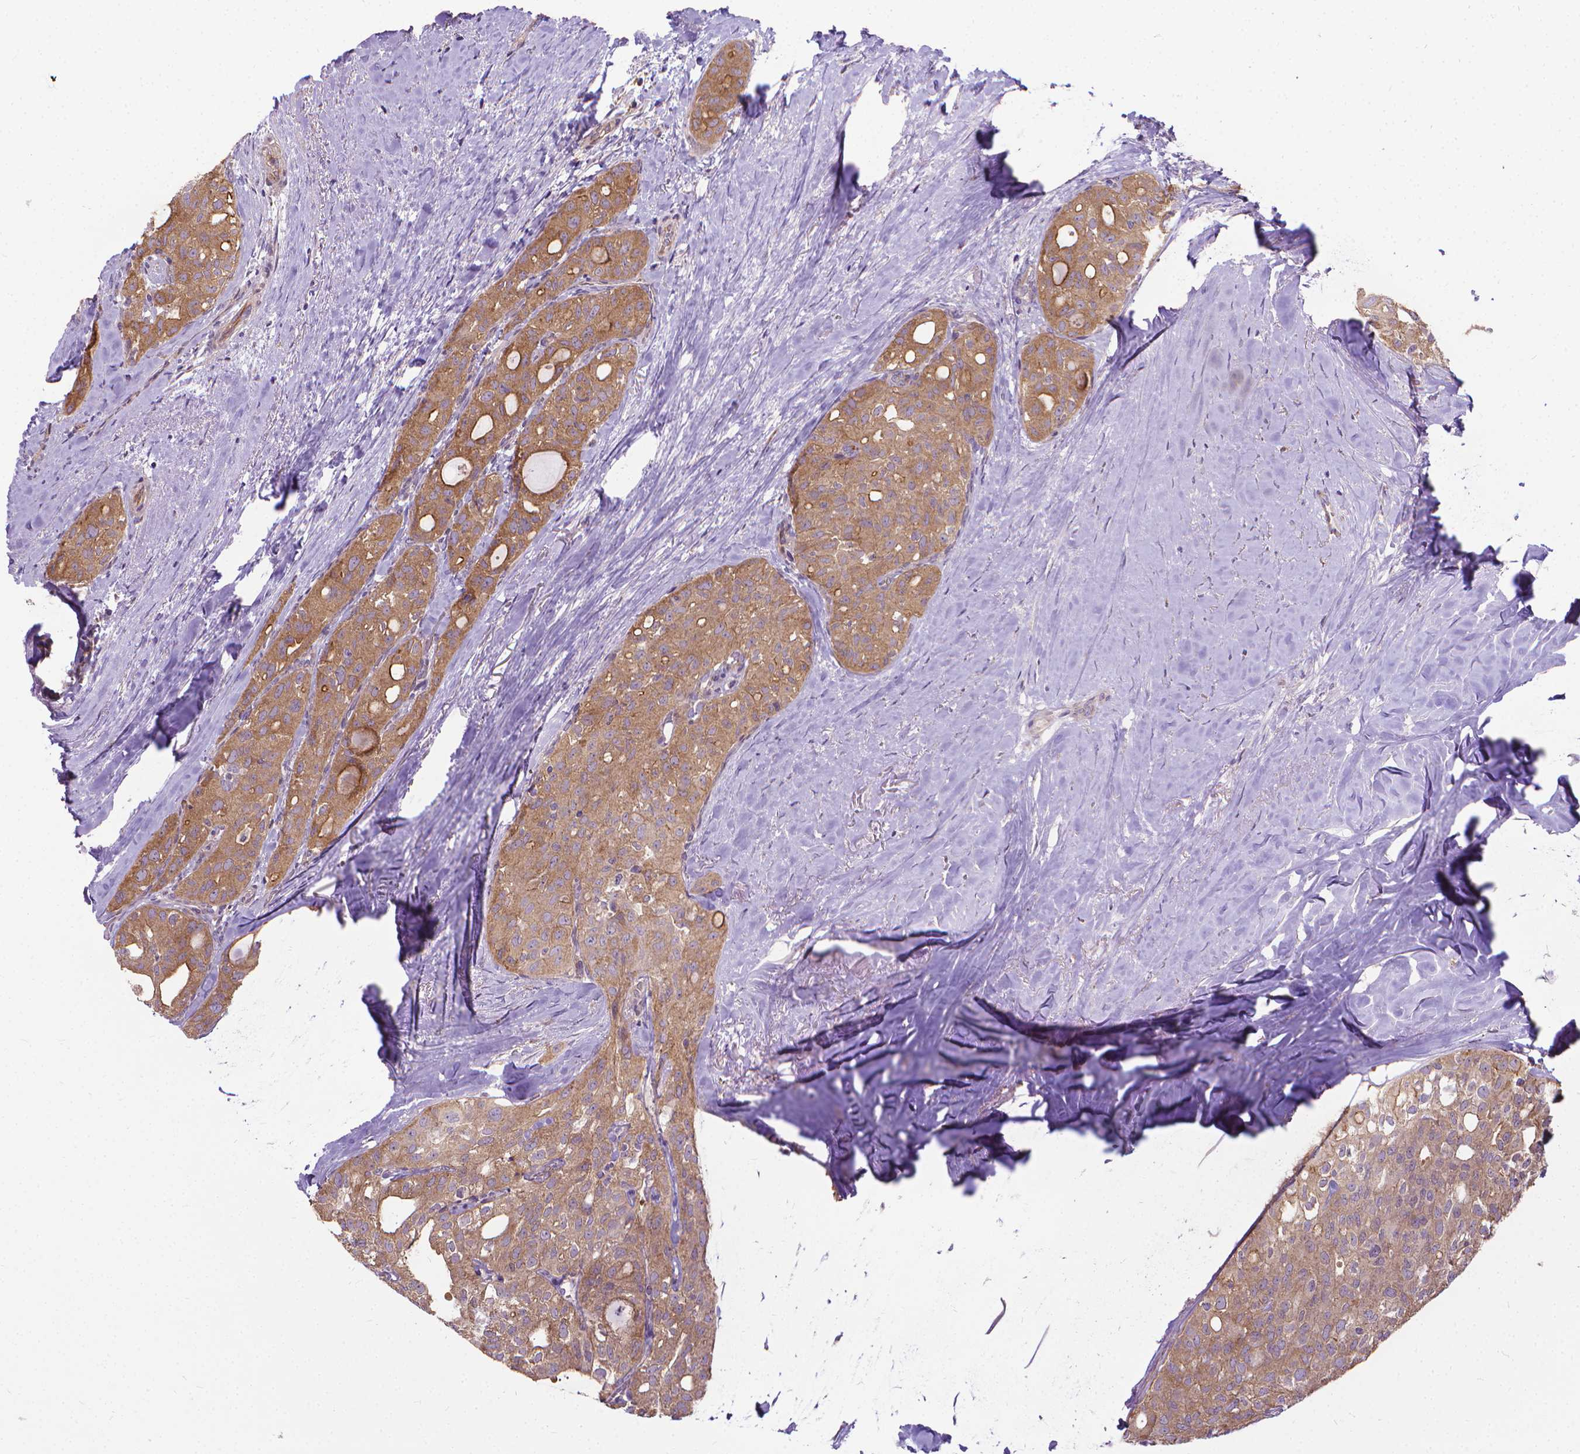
{"staining": {"intensity": "moderate", "quantity": ">75%", "location": "cytoplasmic/membranous"}, "tissue": "thyroid cancer", "cell_type": "Tumor cells", "image_type": "cancer", "snomed": [{"axis": "morphology", "description": "Follicular adenoma carcinoma, NOS"}, {"axis": "topography", "description": "Thyroid gland"}], "caption": "Thyroid cancer (follicular adenoma carcinoma) was stained to show a protein in brown. There is medium levels of moderate cytoplasmic/membranous positivity in about >75% of tumor cells. The staining was performed using DAB to visualize the protein expression in brown, while the nuclei were stained in blue with hematoxylin (Magnification: 20x).", "gene": "CFAP299", "patient": {"sex": "male", "age": 75}}